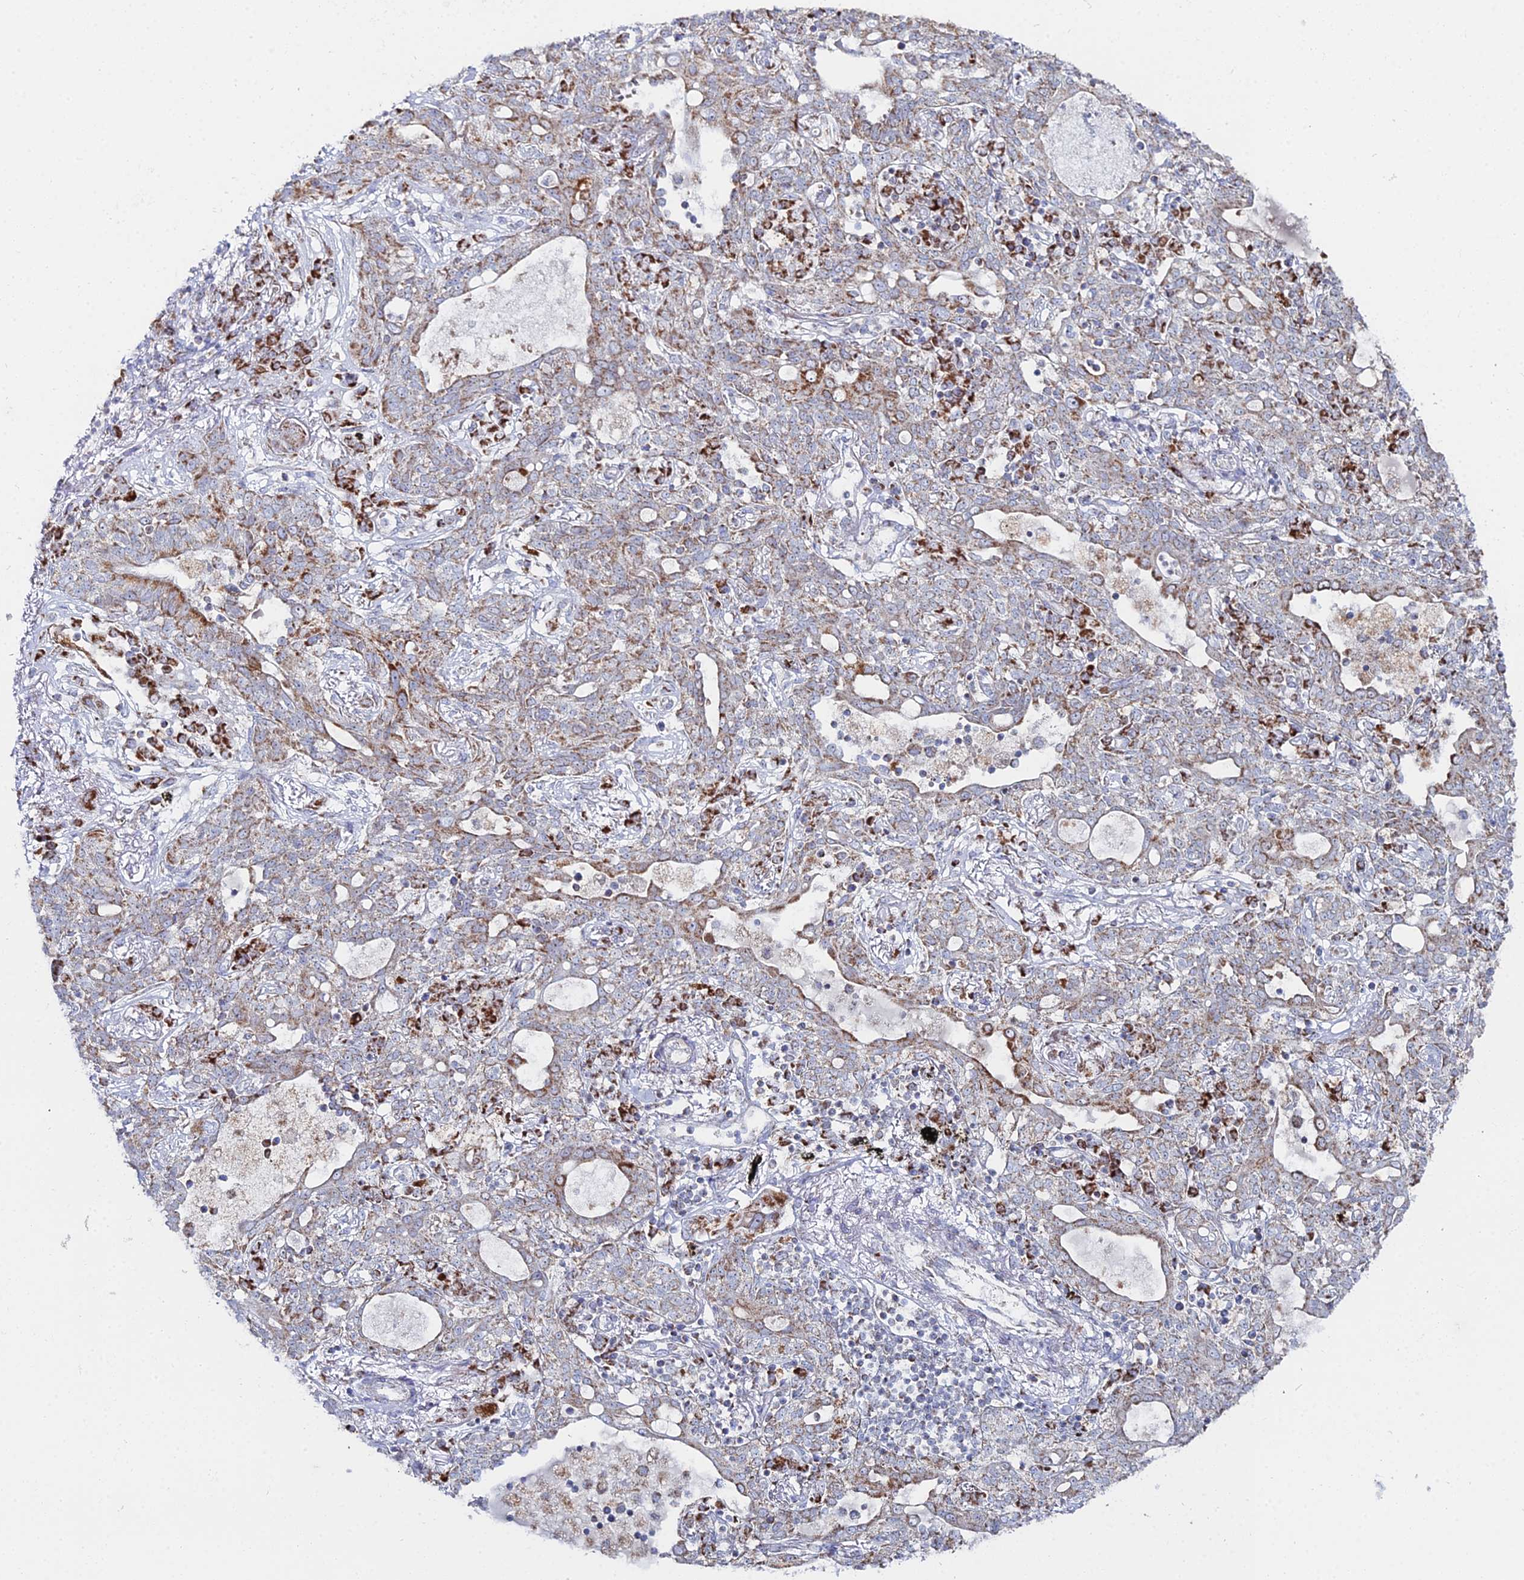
{"staining": {"intensity": "weak", "quantity": "25%-75%", "location": "cytoplasmic/membranous"}, "tissue": "lung cancer", "cell_type": "Tumor cells", "image_type": "cancer", "snomed": [{"axis": "morphology", "description": "Squamous cell carcinoma, NOS"}, {"axis": "topography", "description": "Lung"}], "caption": "A high-resolution photomicrograph shows IHC staining of lung cancer, which reveals weak cytoplasmic/membranous positivity in about 25%-75% of tumor cells.", "gene": "MPC1", "patient": {"sex": "female", "age": 70}}